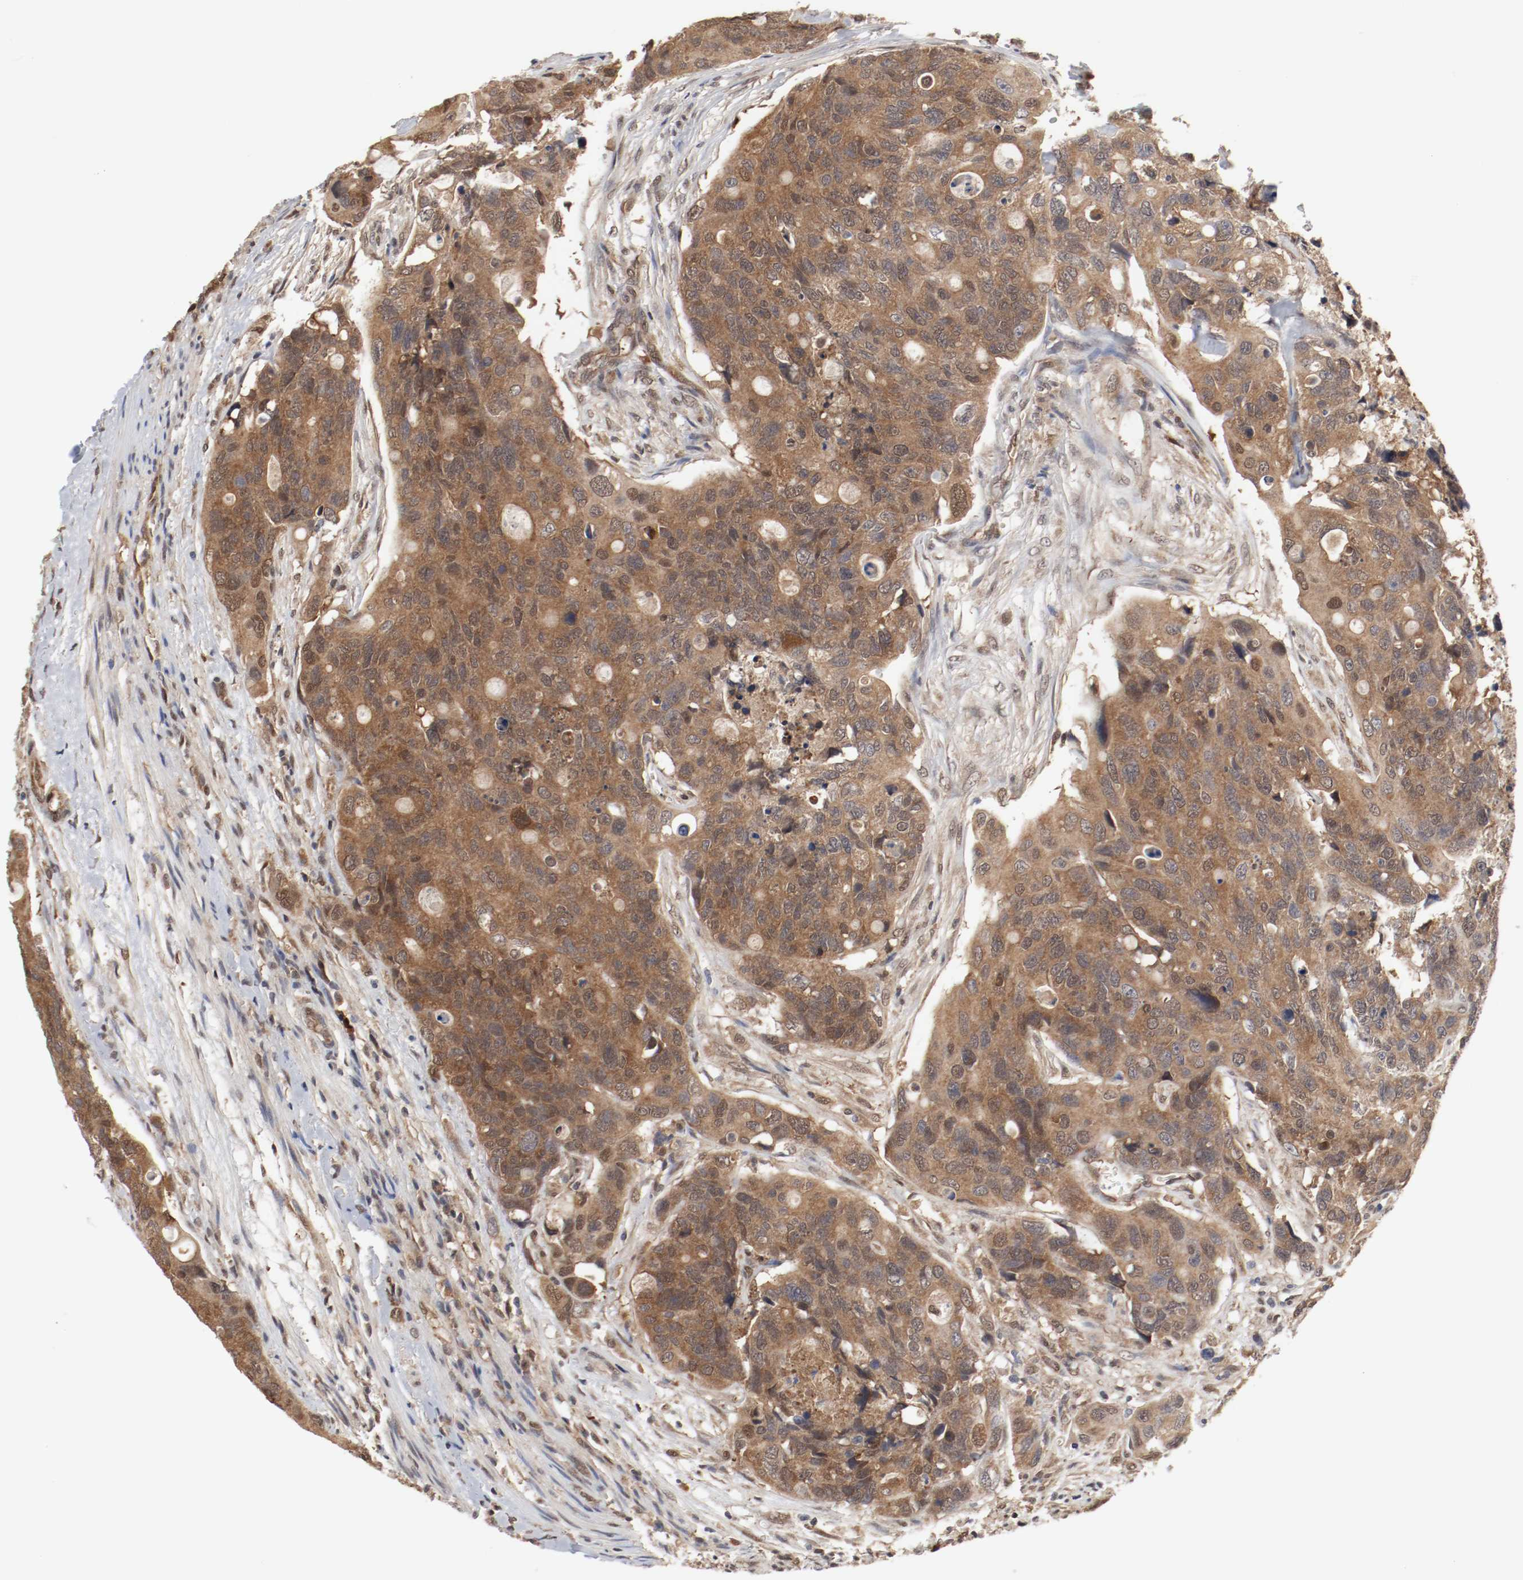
{"staining": {"intensity": "moderate", "quantity": ">75%", "location": "cytoplasmic/membranous,nuclear"}, "tissue": "colorectal cancer", "cell_type": "Tumor cells", "image_type": "cancer", "snomed": [{"axis": "morphology", "description": "Adenocarcinoma, NOS"}, {"axis": "topography", "description": "Colon"}], "caption": "About >75% of tumor cells in human colorectal cancer (adenocarcinoma) show moderate cytoplasmic/membranous and nuclear protein expression as visualized by brown immunohistochemical staining.", "gene": "AFG3L2", "patient": {"sex": "female", "age": 57}}